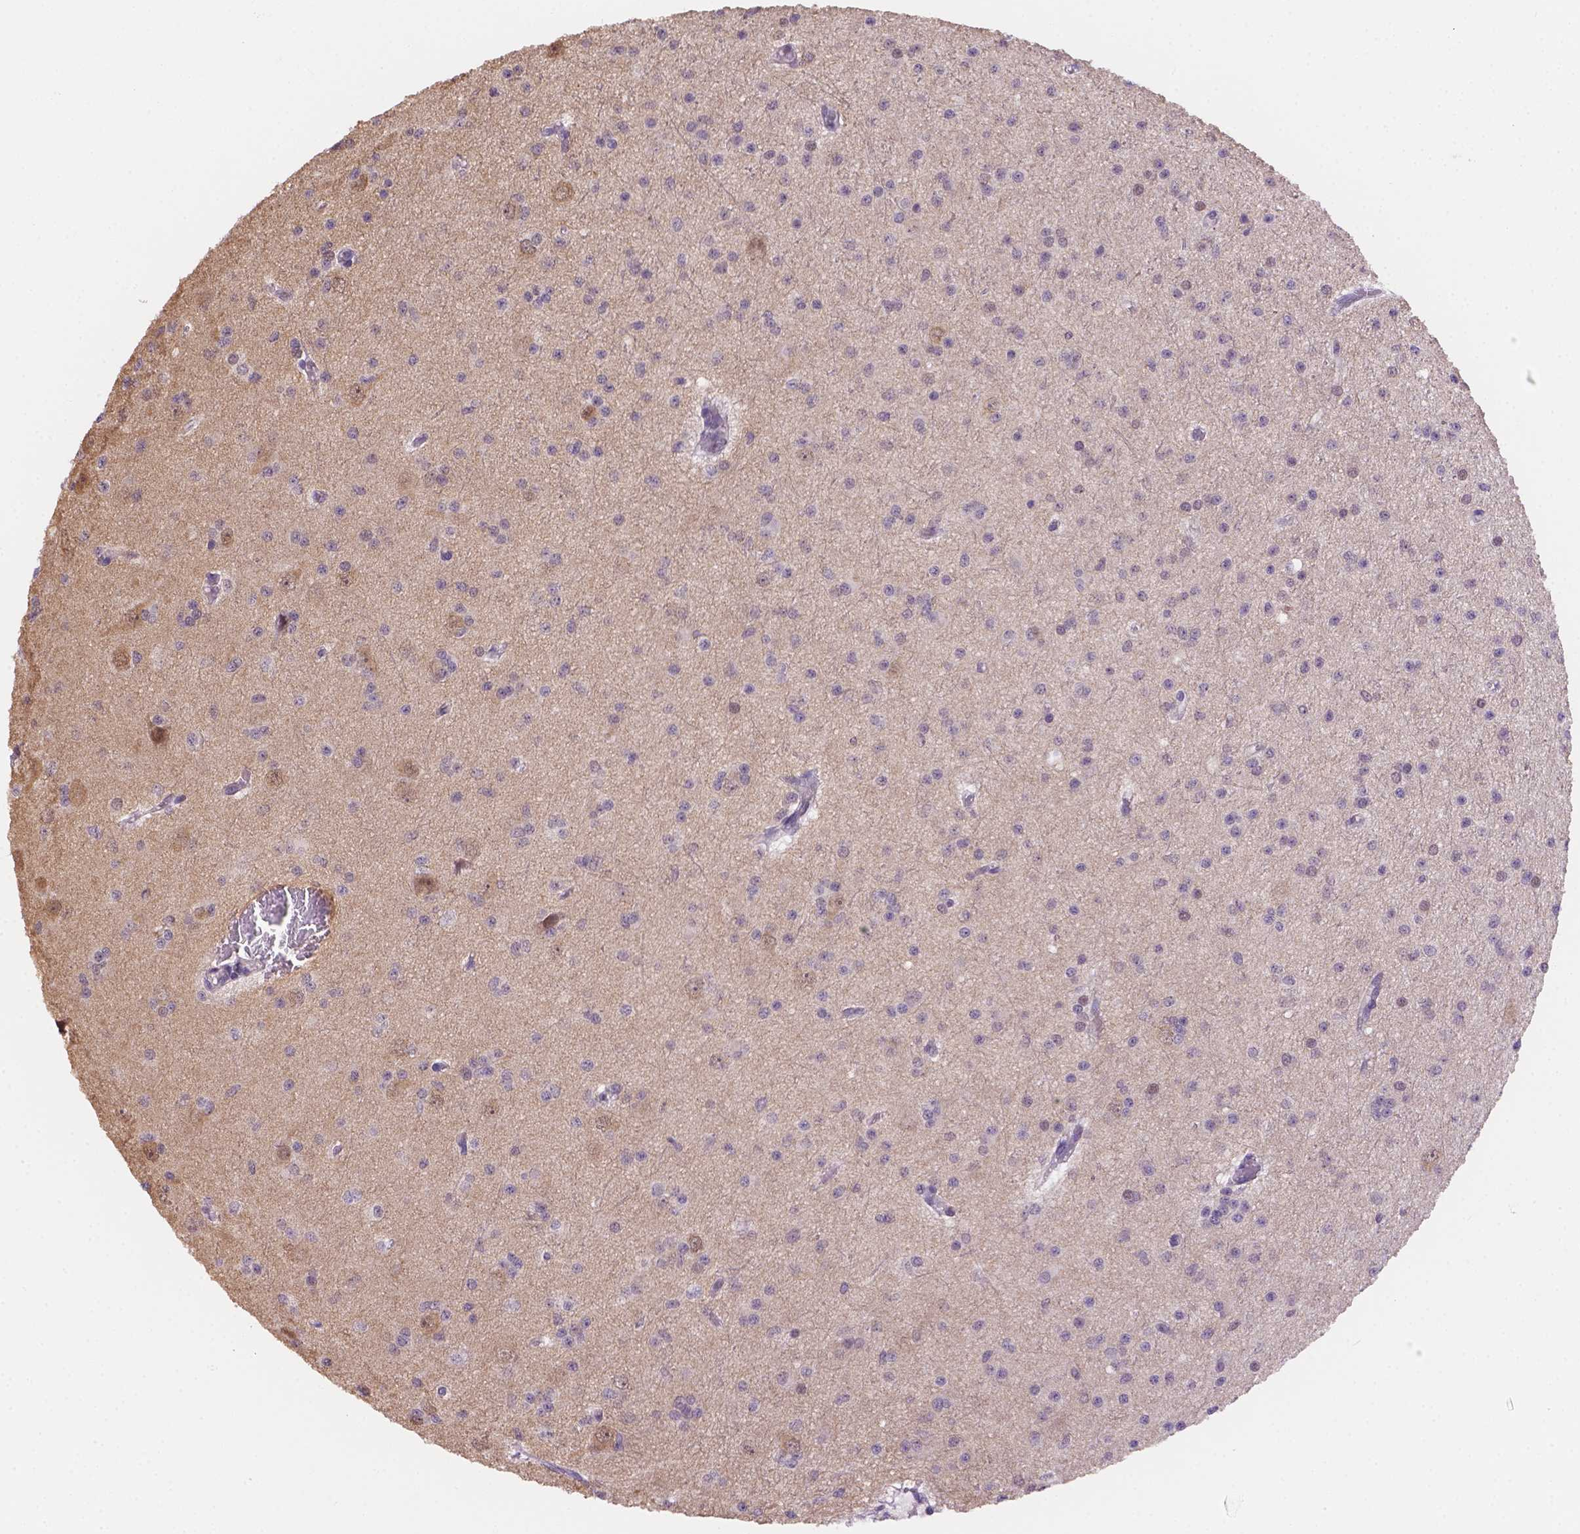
{"staining": {"intensity": "negative", "quantity": "none", "location": "none"}, "tissue": "glioma", "cell_type": "Tumor cells", "image_type": "cancer", "snomed": [{"axis": "morphology", "description": "Glioma, malignant, Low grade"}, {"axis": "topography", "description": "Brain"}], "caption": "Protein analysis of glioma exhibits no significant expression in tumor cells.", "gene": "NXPE2", "patient": {"sex": "male", "age": 27}}